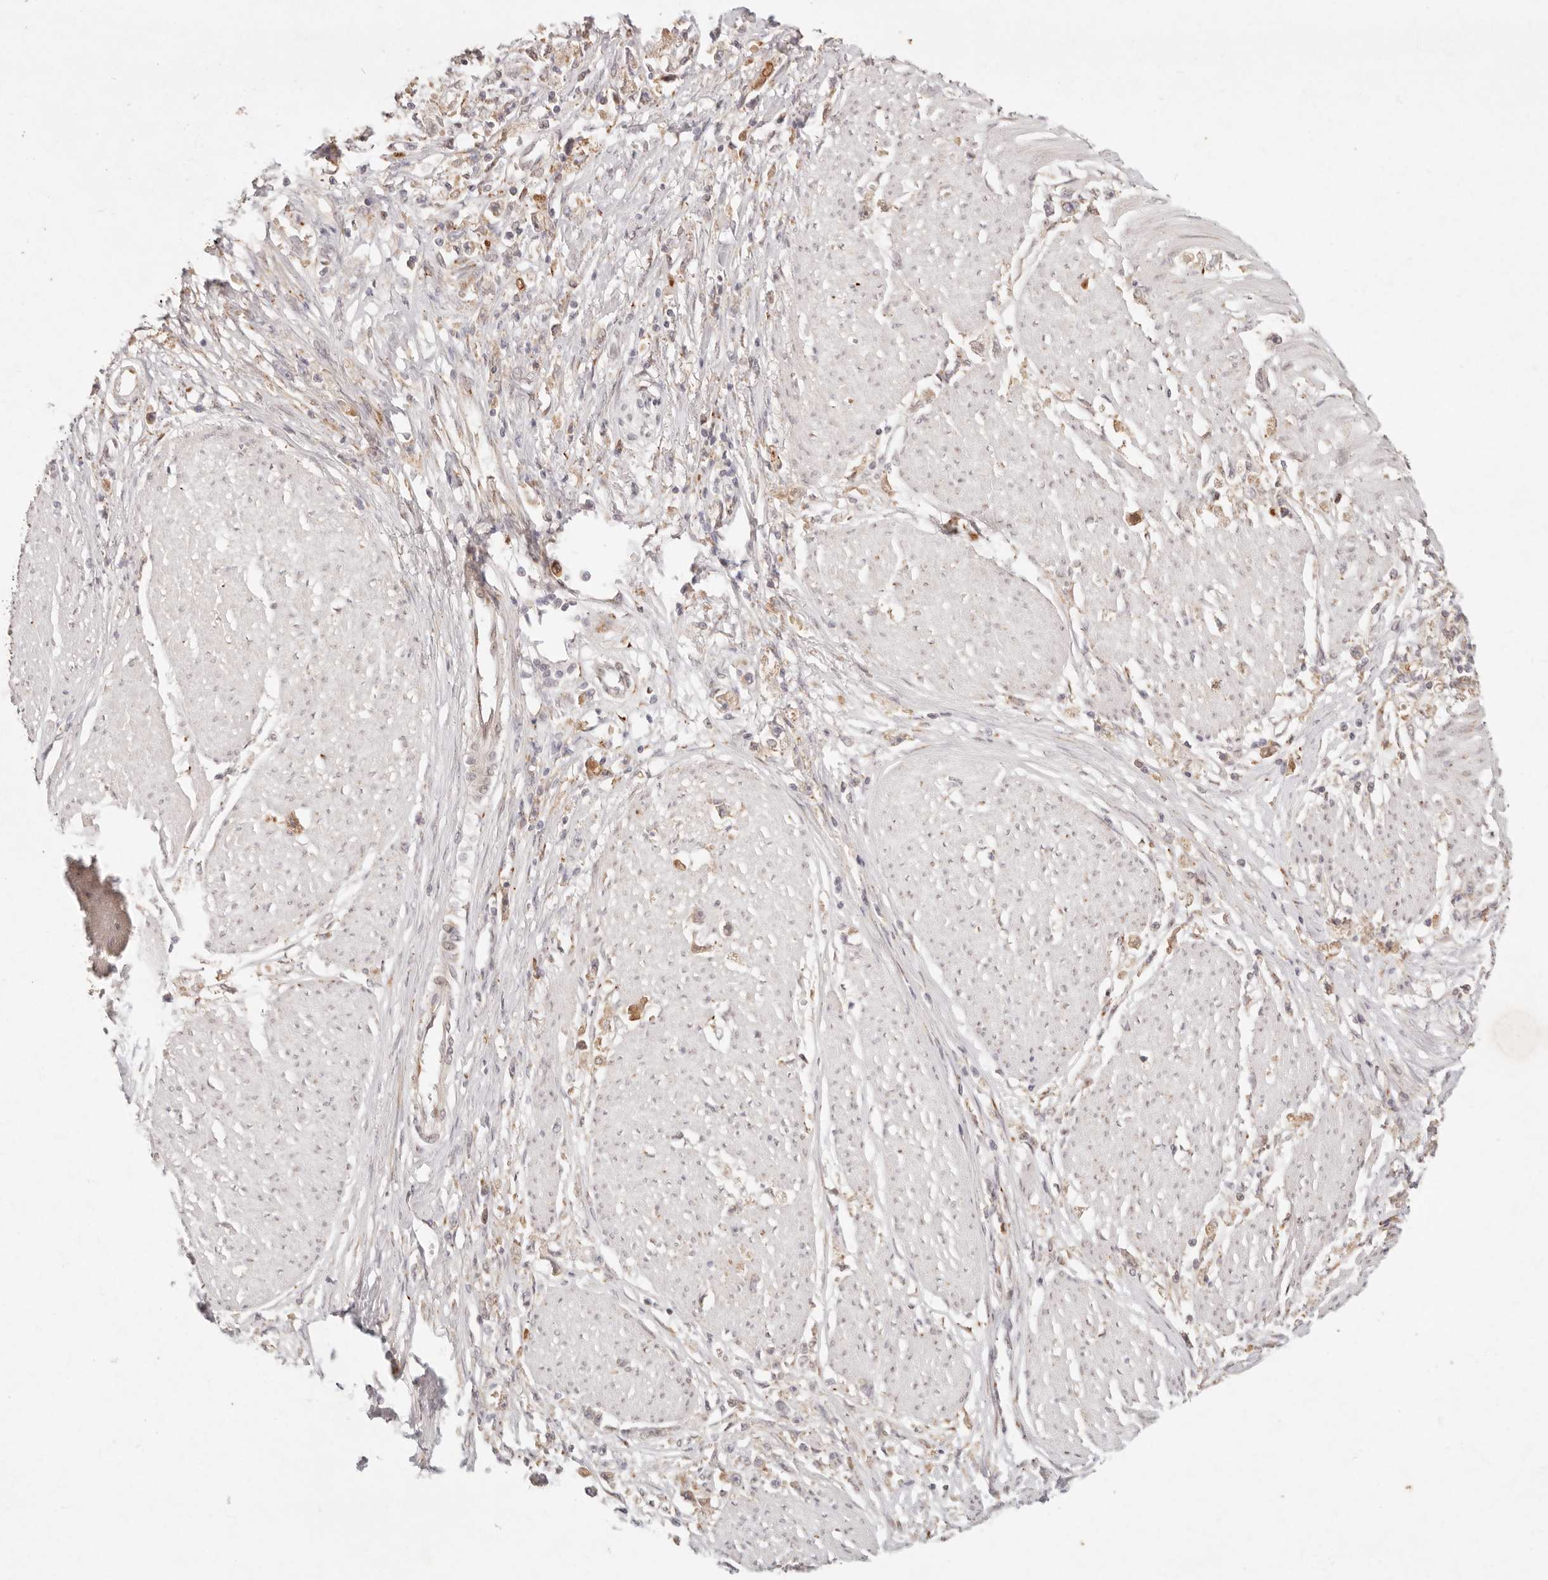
{"staining": {"intensity": "moderate", "quantity": ">75%", "location": "cytoplasmic/membranous"}, "tissue": "stomach cancer", "cell_type": "Tumor cells", "image_type": "cancer", "snomed": [{"axis": "morphology", "description": "Adenocarcinoma, NOS"}, {"axis": "topography", "description": "Stomach"}], "caption": "Brown immunohistochemical staining in human stomach adenocarcinoma exhibits moderate cytoplasmic/membranous positivity in approximately >75% of tumor cells. (IHC, brightfield microscopy, high magnification).", "gene": "C1orf127", "patient": {"sex": "female", "age": 59}}